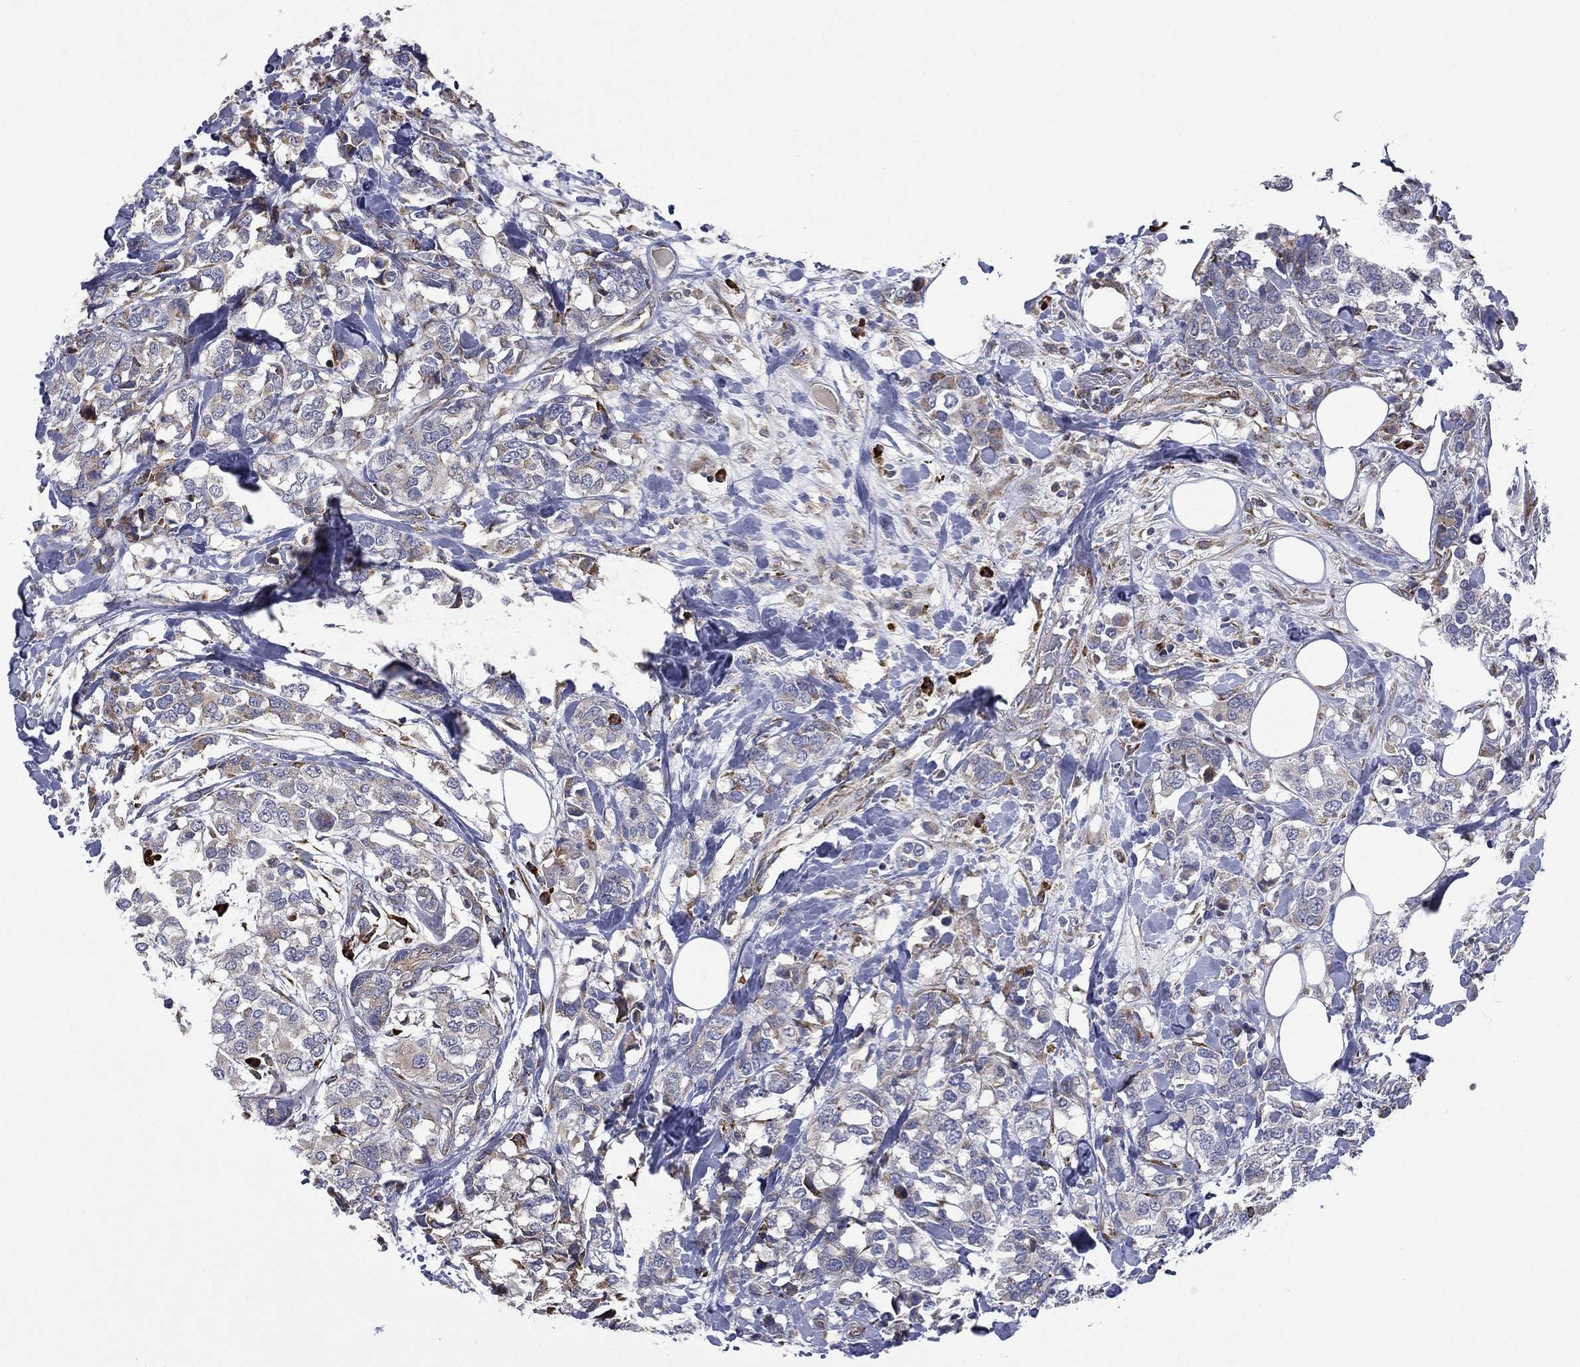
{"staining": {"intensity": "strong", "quantity": "<25%", "location": "cytoplasmic/membranous"}, "tissue": "breast cancer", "cell_type": "Tumor cells", "image_type": "cancer", "snomed": [{"axis": "morphology", "description": "Lobular carcinoma"}, {"axis": "topography", "description": "Breast"}], "caption": "The immunohistochemical stain highlights strong cytoplasmic/membranous staining in tumor cells of lobular carcinoma (breast) tissue. The protein of interest is stained brown, and the nuclei are stained in blue (DAB (3,3'-diaminobenzidine) IHC with brightfield microscopy, high magnification).", "gene": "C20orf96", "patient": {"sex": "female", "age": 59}}